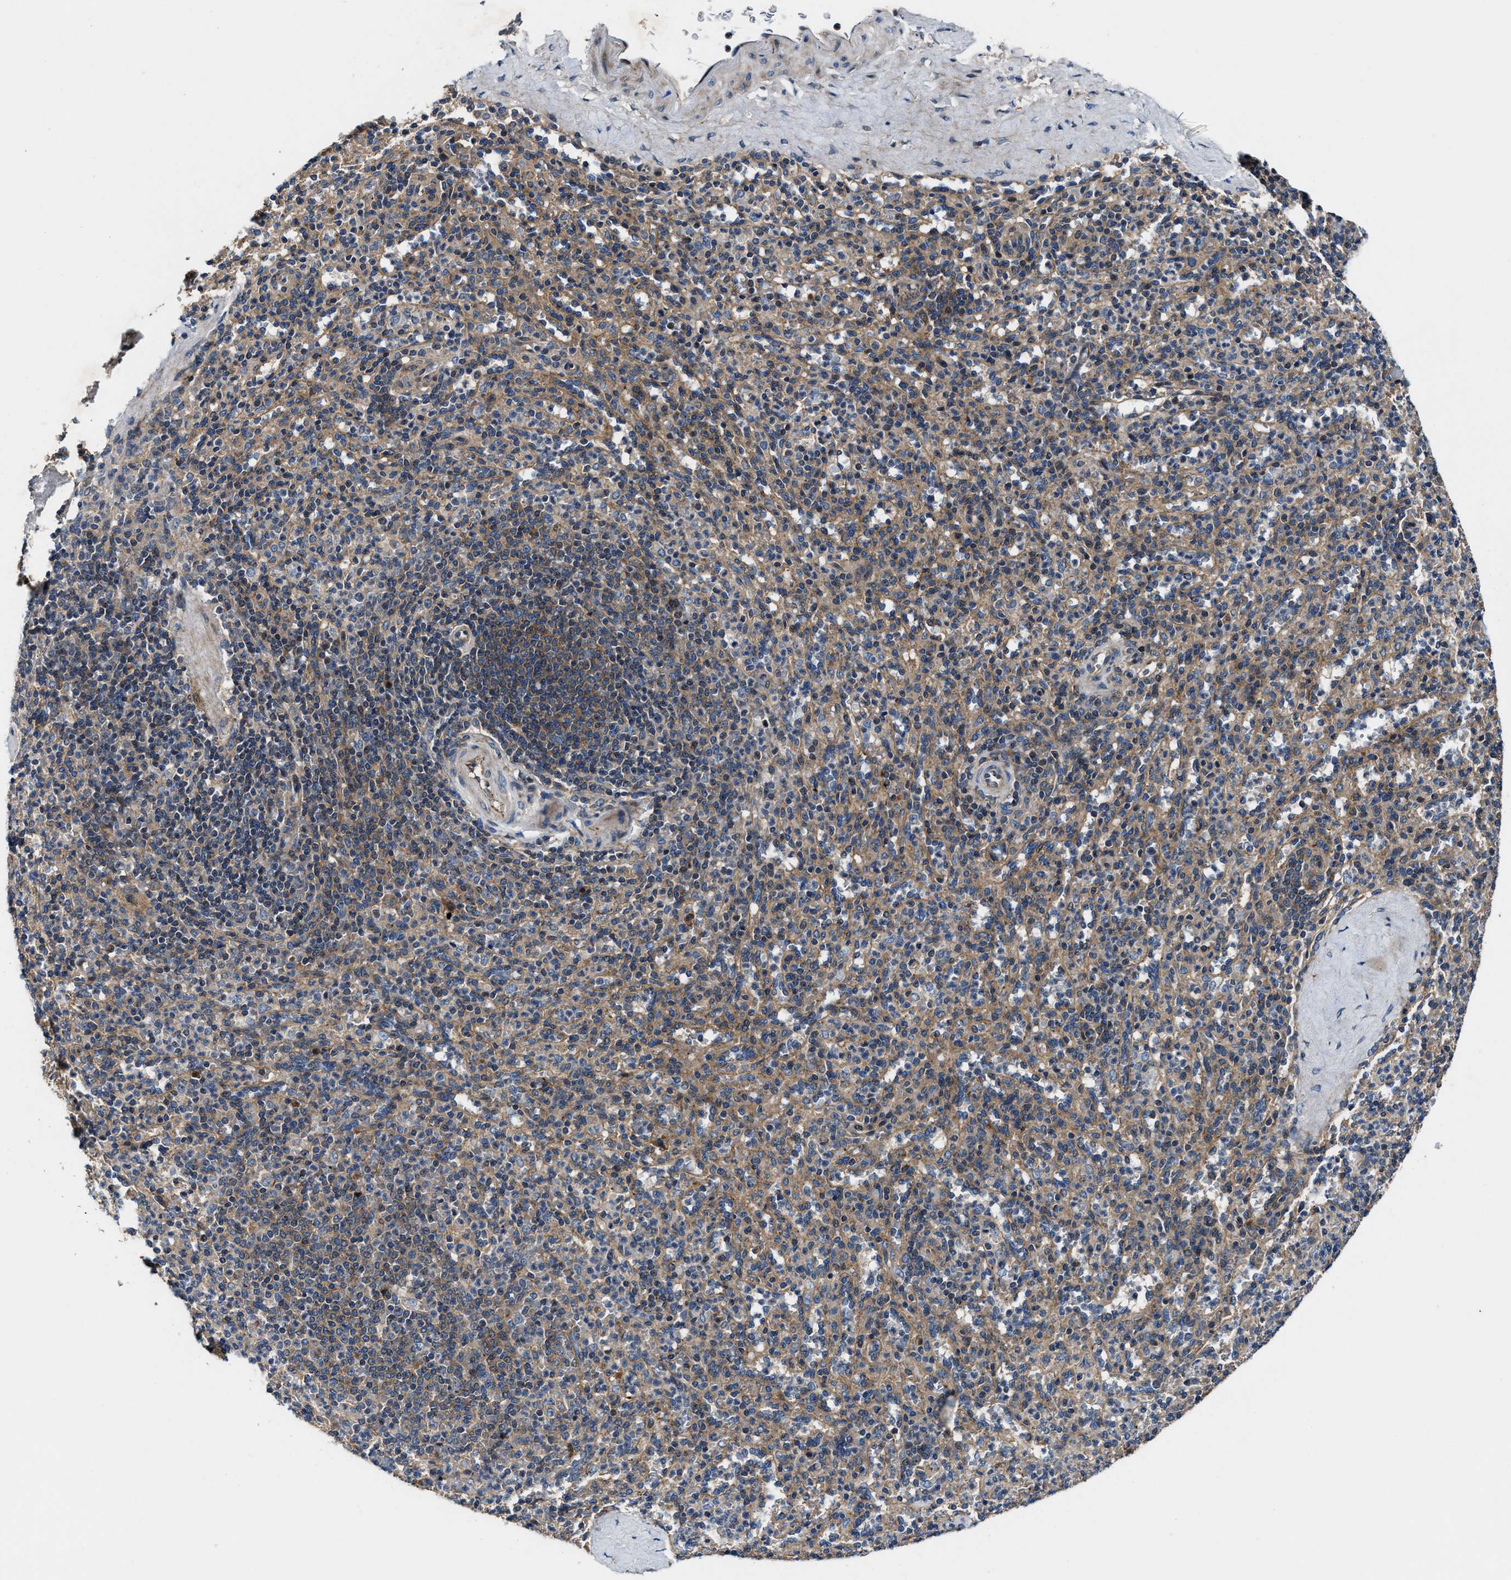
{"staining": {"intensity": "weak", "quantity": "25%-75%", "location": "cytoplasmic/membranous"}, "tissue": "spleen", "cell_type": "Cells in red pulp", "image_type": "normal", "snomed": [{"axis": "morphology", "description": "Normal tissue, NOS"}, {"axis": "topography", "description": "Spleen"}], "caption": "Spleen stained with DAB immunohistochemistry shows low levels of weak cytoplasmic/membranous positivity in about 25%-75% of cells in red pulp.", "gene": "PTAR1", "patient": {"sex": "male", "age": 36}}